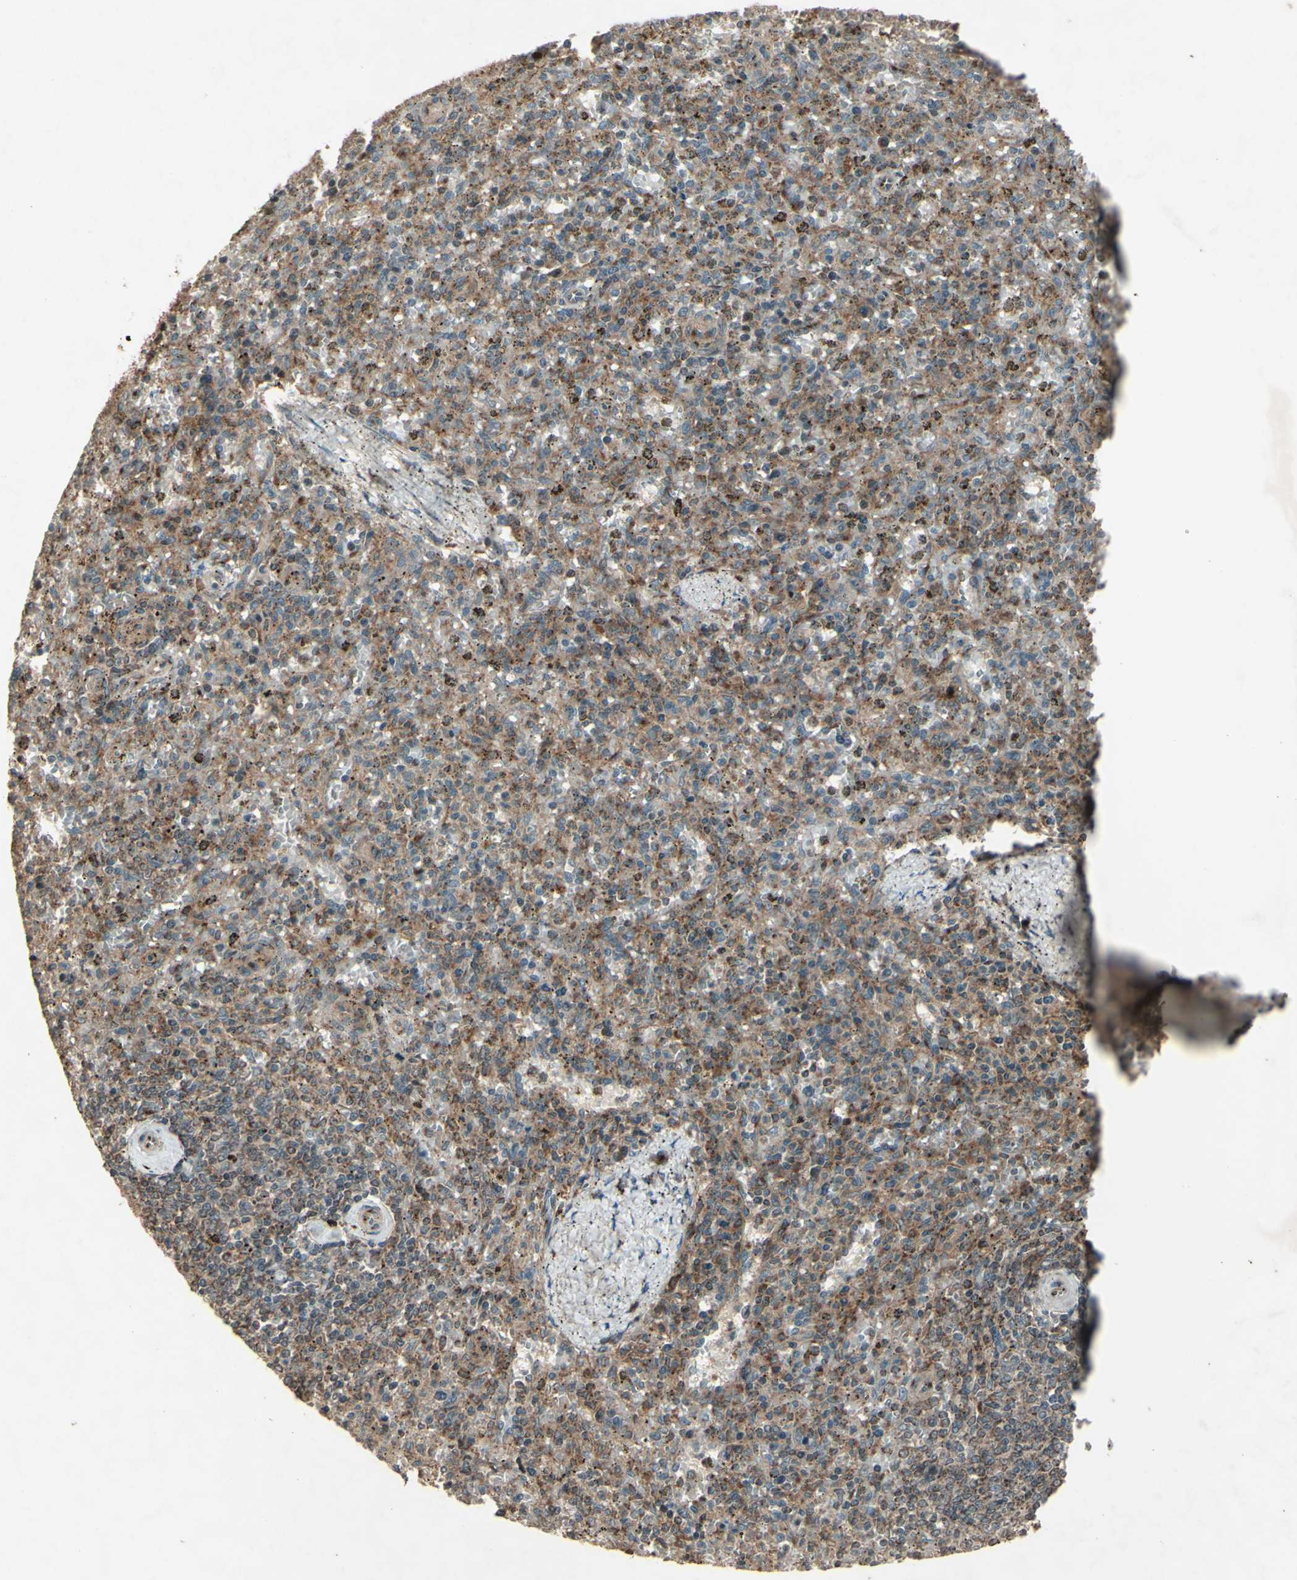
{"staining": {"intensity": "moderate", "quantity": "25%-75%", "location": "cytoplasmic/membranous"}, "tissue": "spleen", "cell_type": "Cells in red pulp", "image_type": "normal", "snomed": [{"axis": "morphology", "description": "Normal tissue, NOS"}, {"axis": "topography", "description": "Spleen"}], "caption": "Immunohistochemistry staining of unremarkable spleen, which displays medium levels of moderate cytoplasmic/membranous positivity in approximately 25%-75% of cells in red pulp indicating moderate cytoplasmic/membranous protein positivity. The staining was performed using DAB (3,3'-diaminobenzidine) (brown) for protein detection and nuclei were counterstained in hematoxylin (blue).", "gene": "AP1G1", "patient": {"sex": "male", "age": 72}}